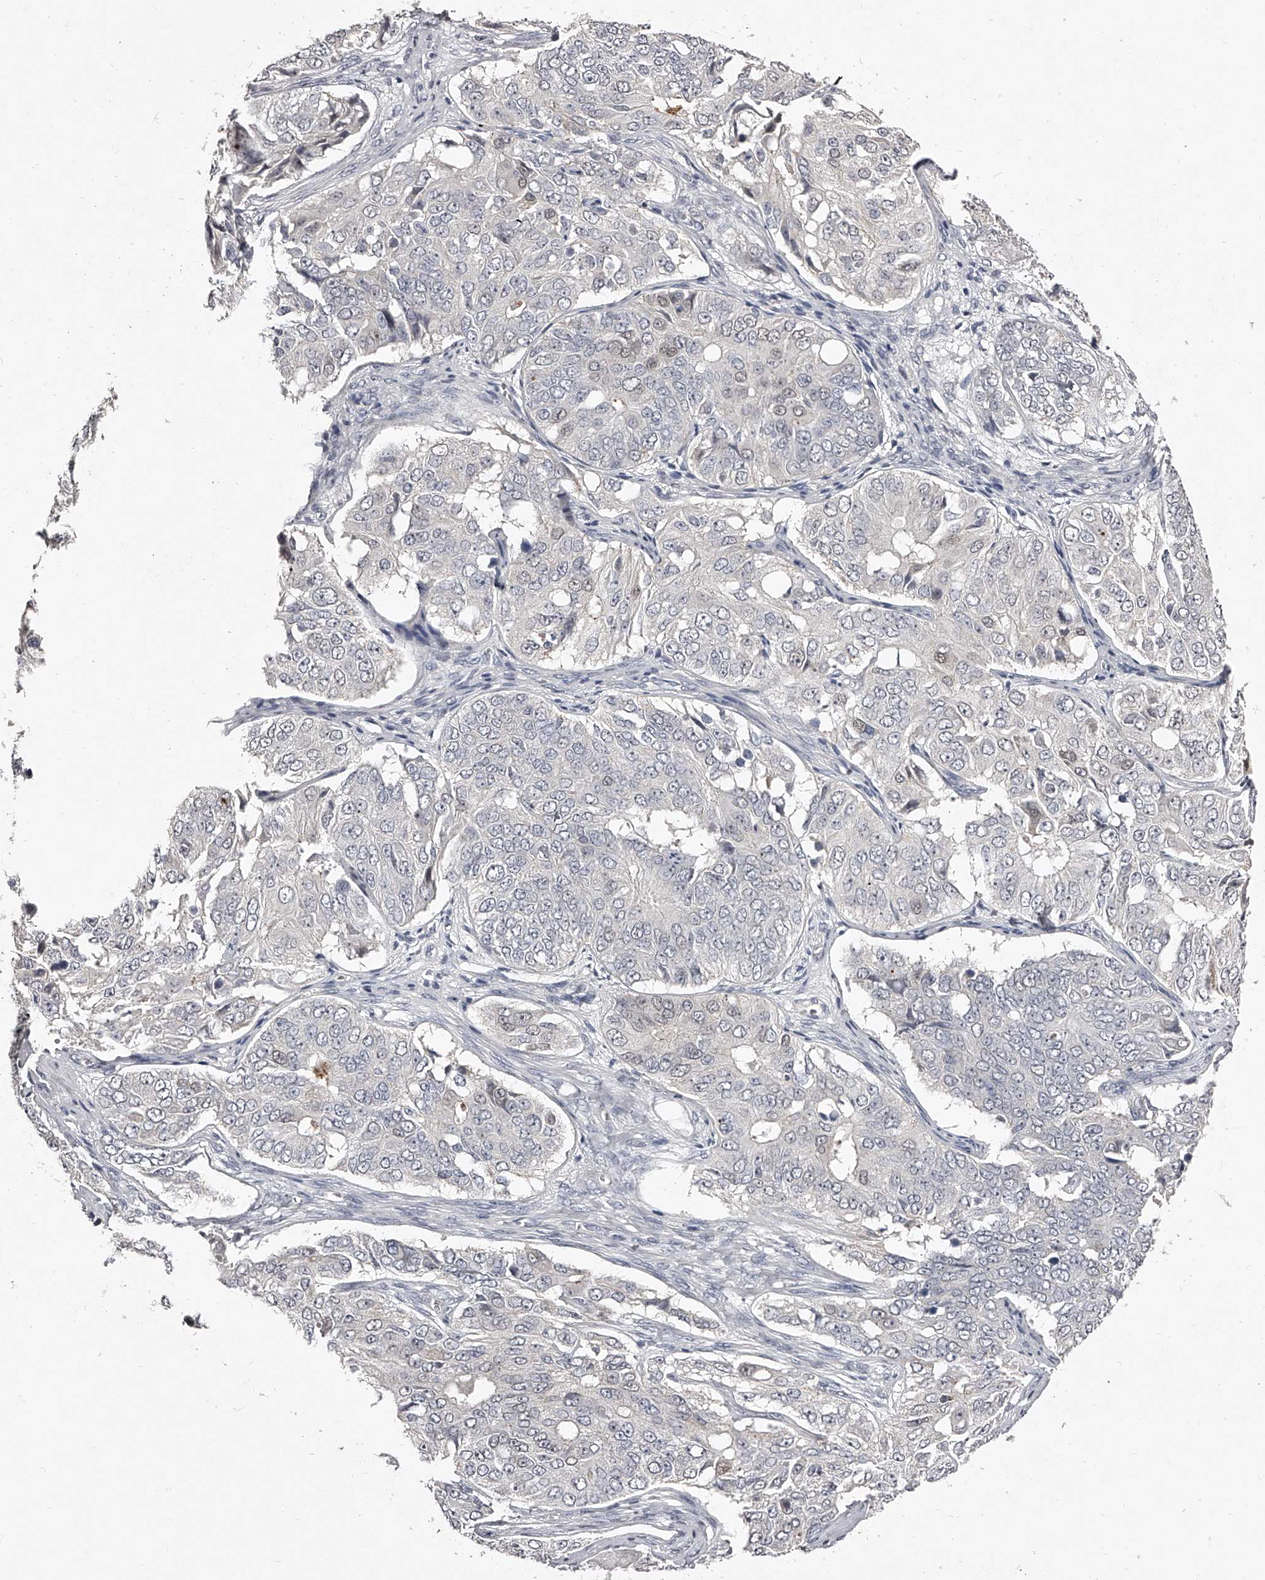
{"staining": {"intensity": "negative", "quantity": "none", "location": "none"}, "tissue": "ovarian cancer", "cell_type": "Tumor cells", "image_type": "cancer", "snomed": [{"axis": "morphology", "description": "Carcinoma, endometroid"}, {"axis": "topography", "description": "Ovary"}], "caption": "This is an IHC image of ovarian cancer. There is no positivity in tumor cells.", "gene": "NT5DC1", "patient": {"sex": "female", "age": 51}}